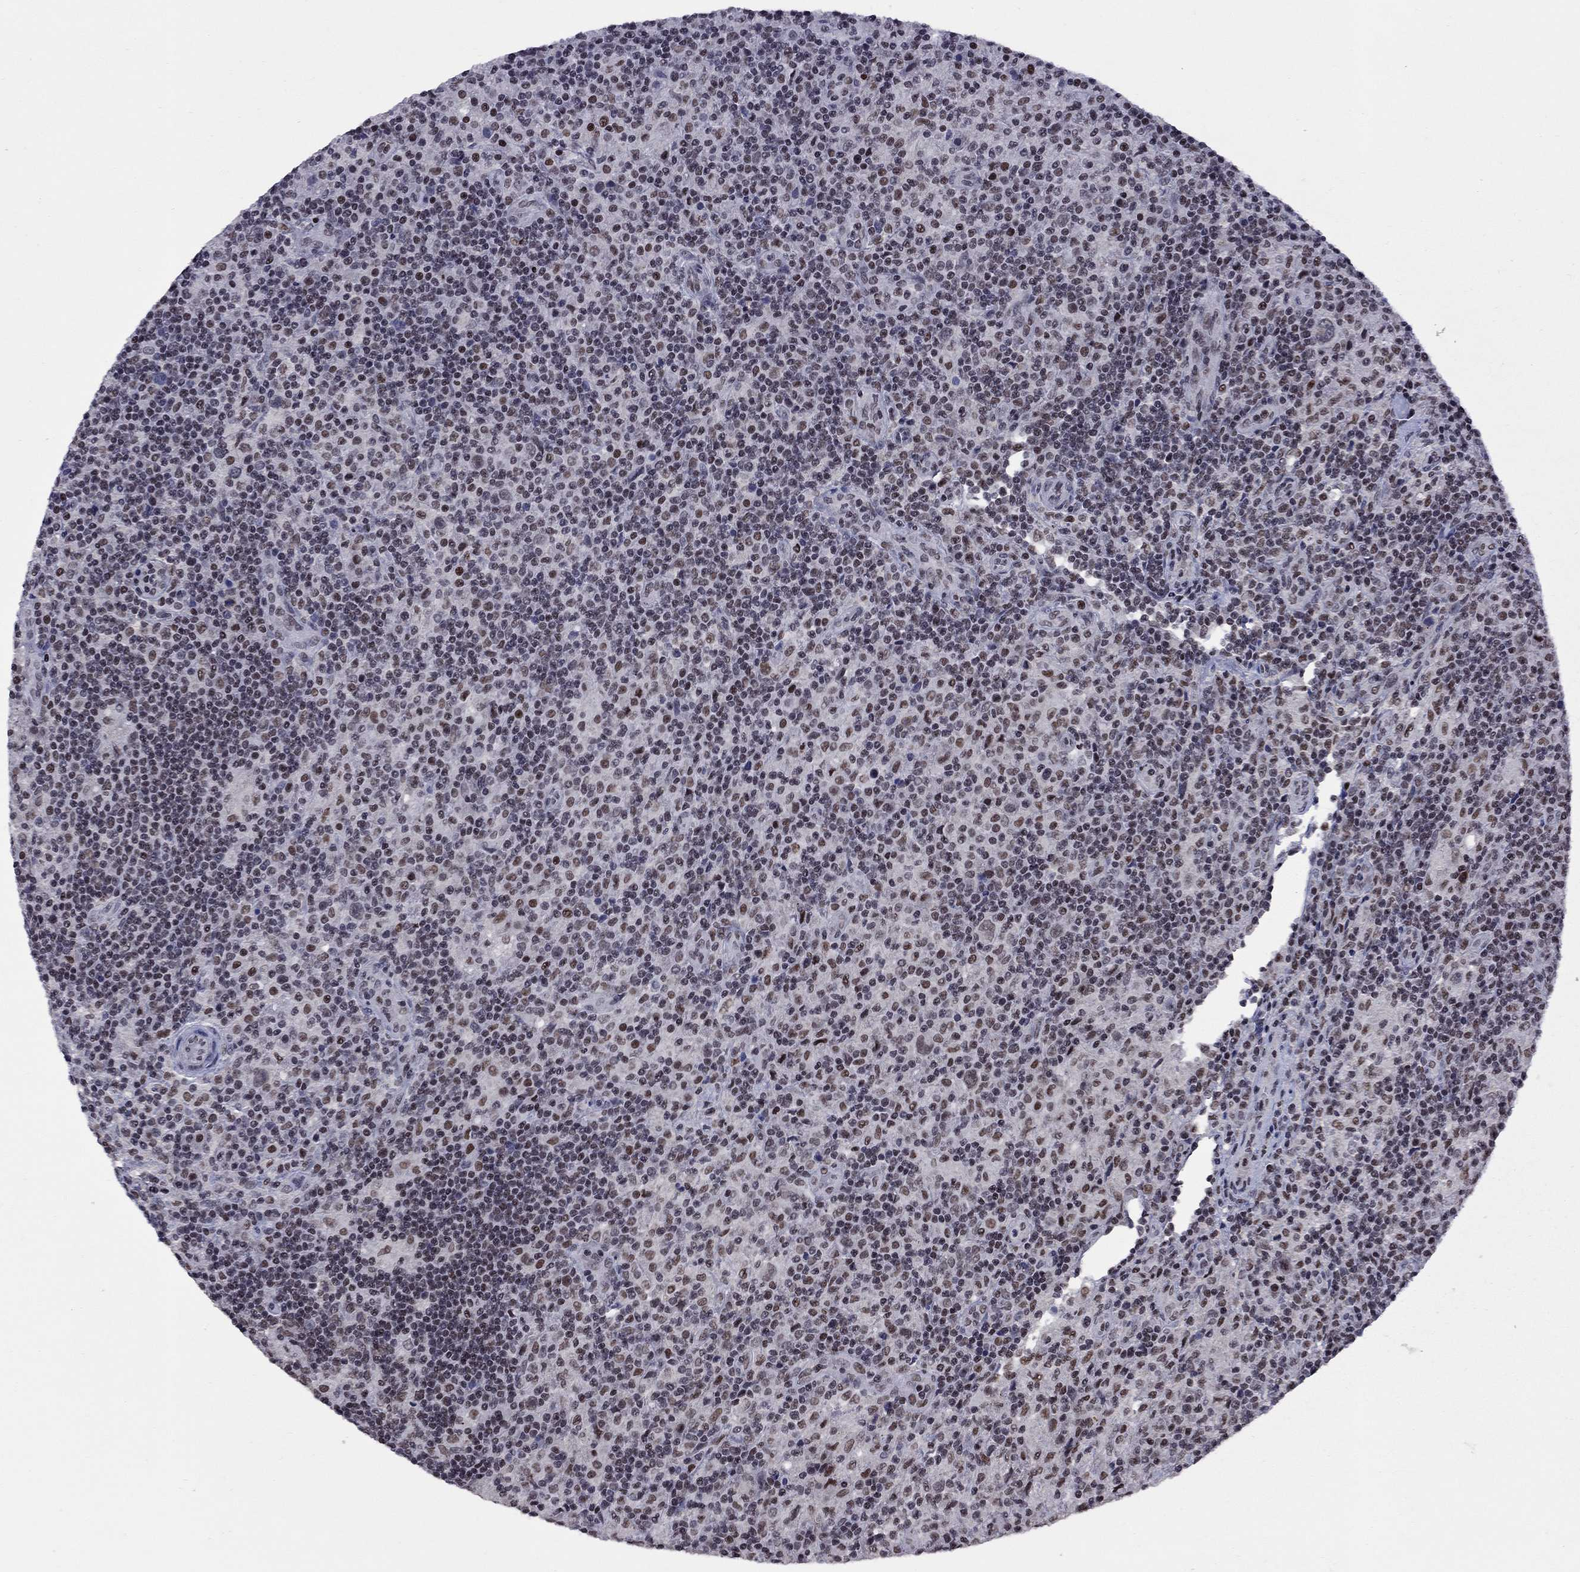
{"staining": {"intensity": "negative", "quantity": "none", "location": "none"}, "tissue": "lymphoma", "cell_type": "Tumor cells", "image_type": "cancer", "snomed": [{"axis": "morphology", "description": "Hodgkin's disease, NOS"}, {"axis": "topography", "description": "Lymph node"}], "caption": "Tumor cells show no significant staining in lymphoma.", "gene": "TAF9", "patient": {"sex": "male", "age": 70}}